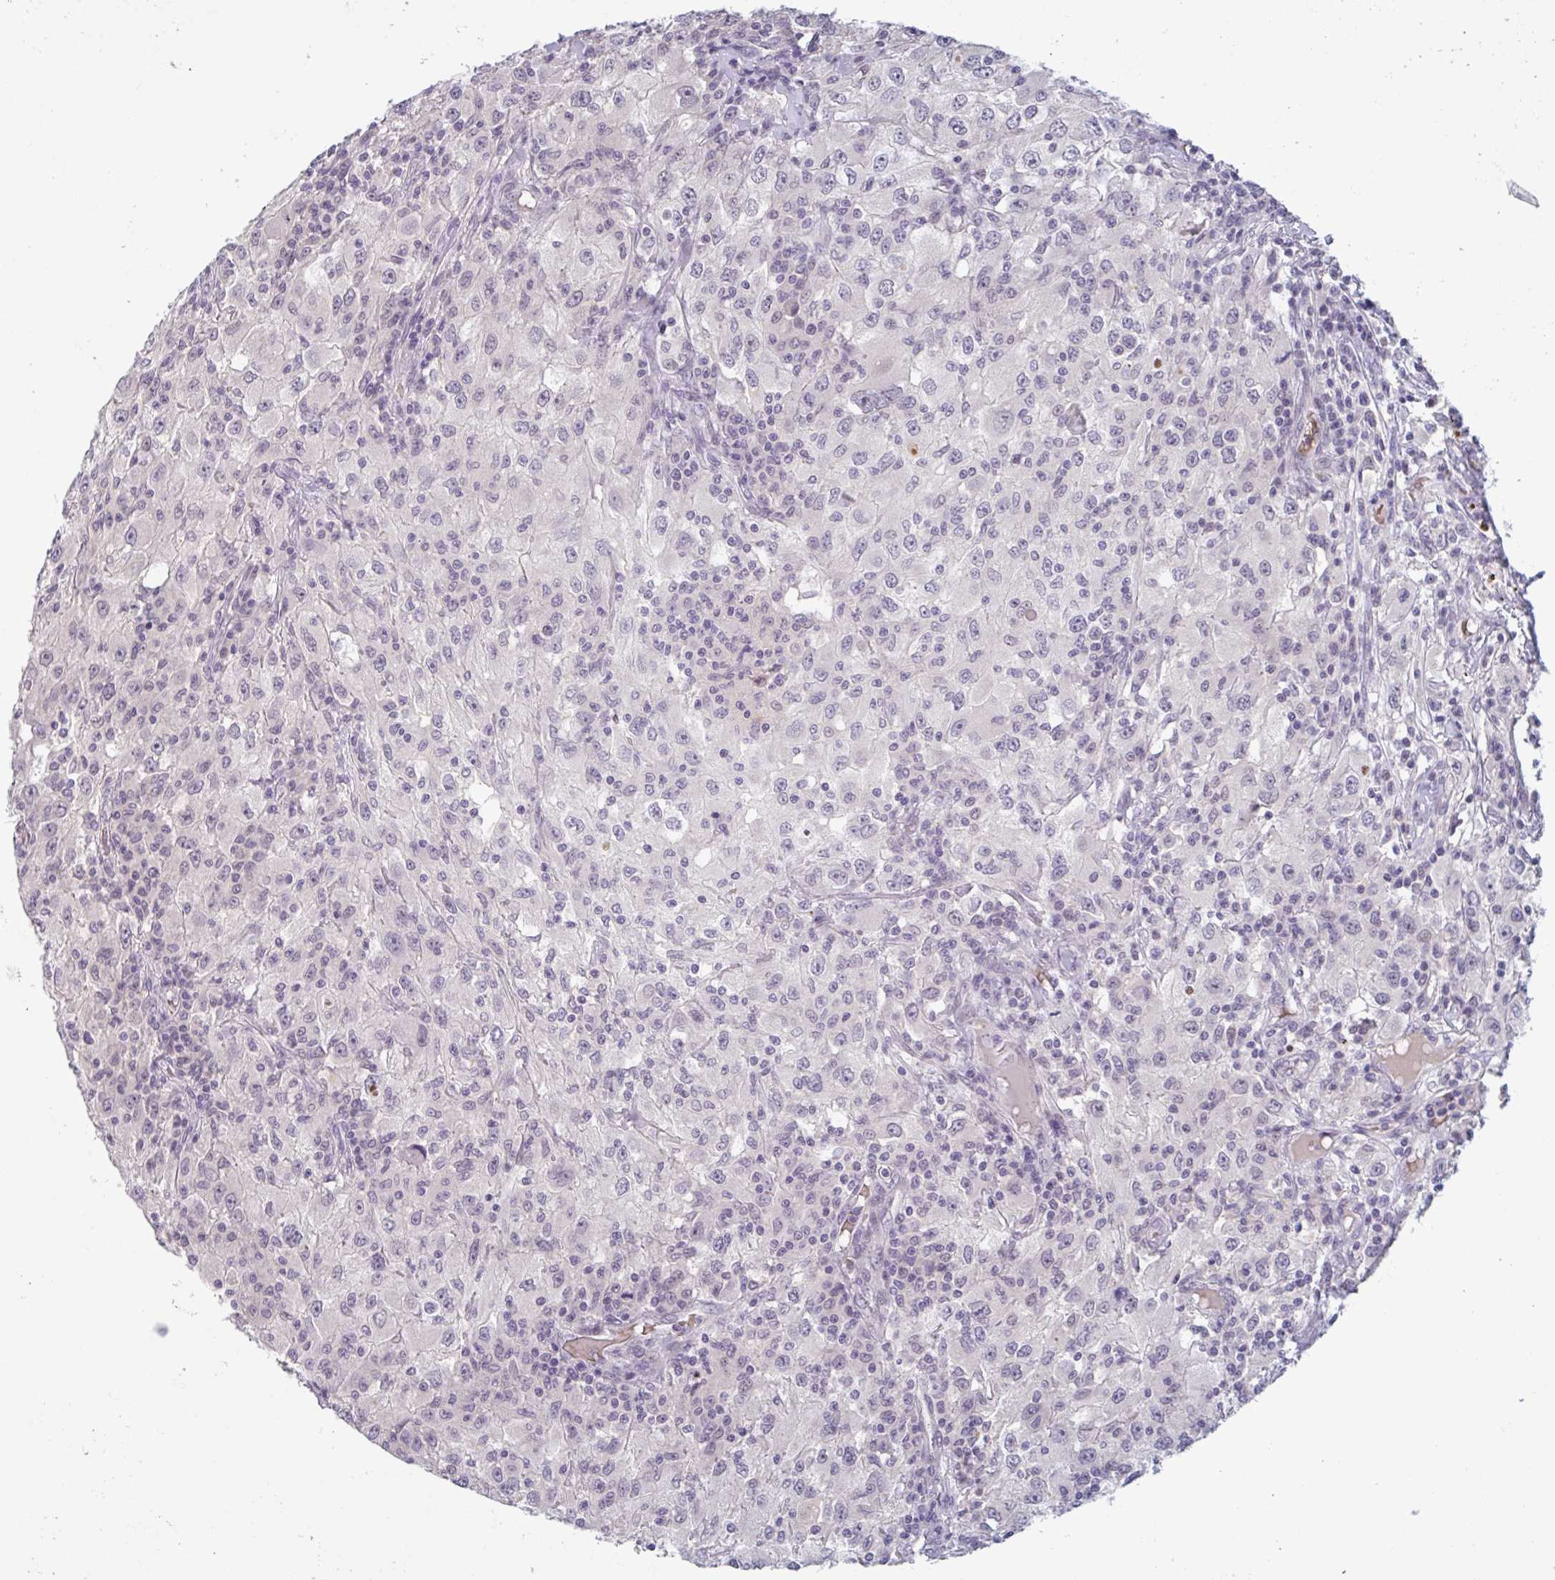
{"staining": {"intensity": "negative", "quantity": "none", "location": "none"}, "tissue": "renal cancer", "cell_type": "Tumor cells", "image_type": "cancer", "snomed": [{"axis": "morphology", "description": "Adenocarcinoma, NOS"}, {"axis": "topography", "description": "Kidney"}], "caption": "This is an immunohistochemistry micrograph of human renal adenocarcinoma. There is no positivity in tumor cells.", "gene": "RHAG", "patient": {"sex": "female", "age": 67}}